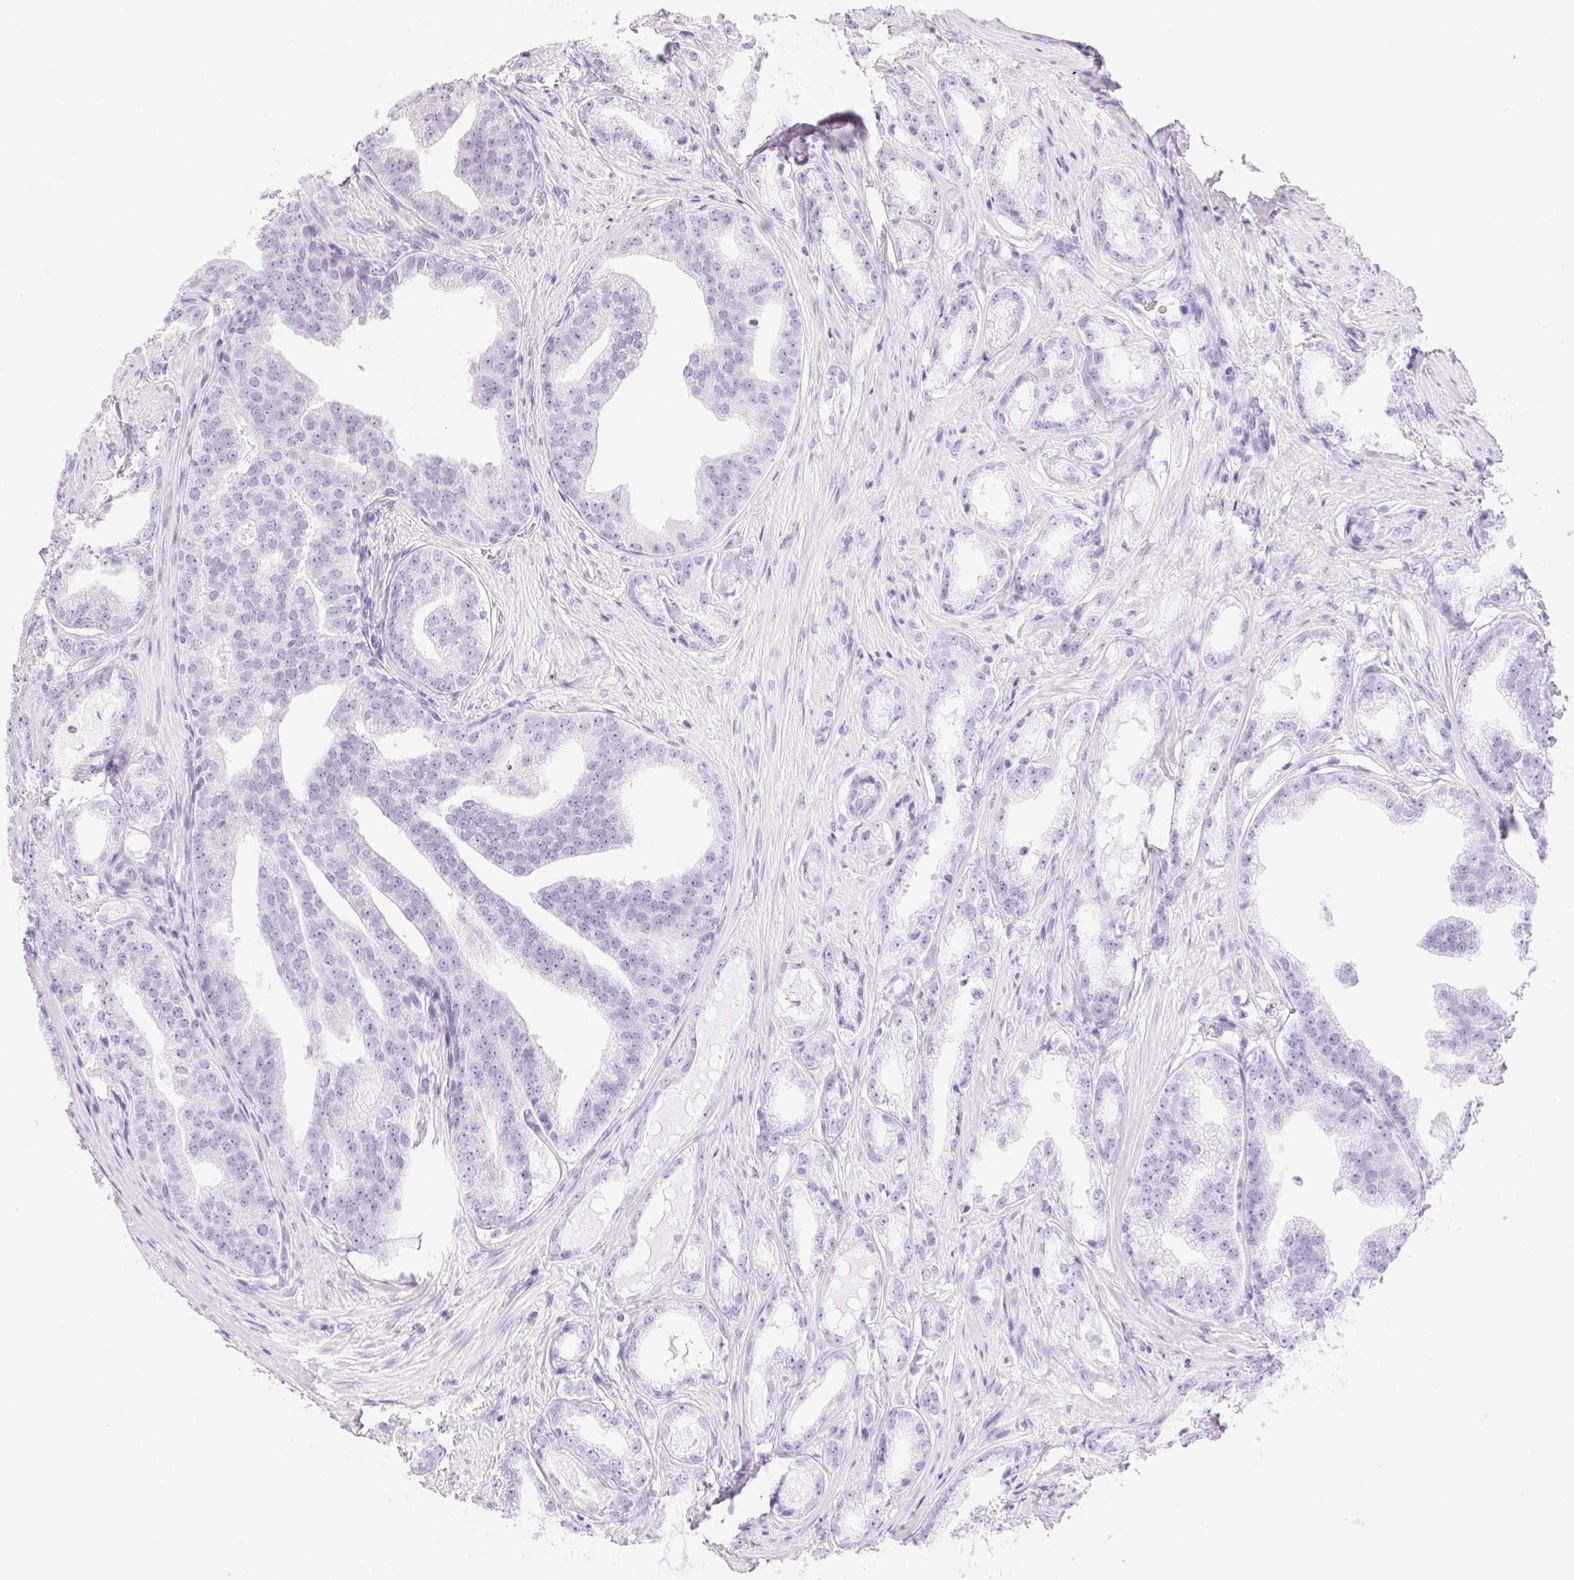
{"staining": {"intensity": "negative", "quantity": "none", "location": "none"}, "tissue": "prostate cancer", "cell_type": "Tumor cells", "image_type": "cancer", "snomed": [{"axis": "morphology", "description": "Adenocarcinoma, Low grade"}, {"axis": "topography", "description": "Prostate"}], "caption": "Tumor cells are negative for brown protein staining in prostate cancer (adenocarcinoma (low-grade)). The staining is performed using DAB brown chromogen with nuclei counter-stained in using hematoxylin.", "gene": "CLDN16", "patient": {"sex": "male", "age": 65}}